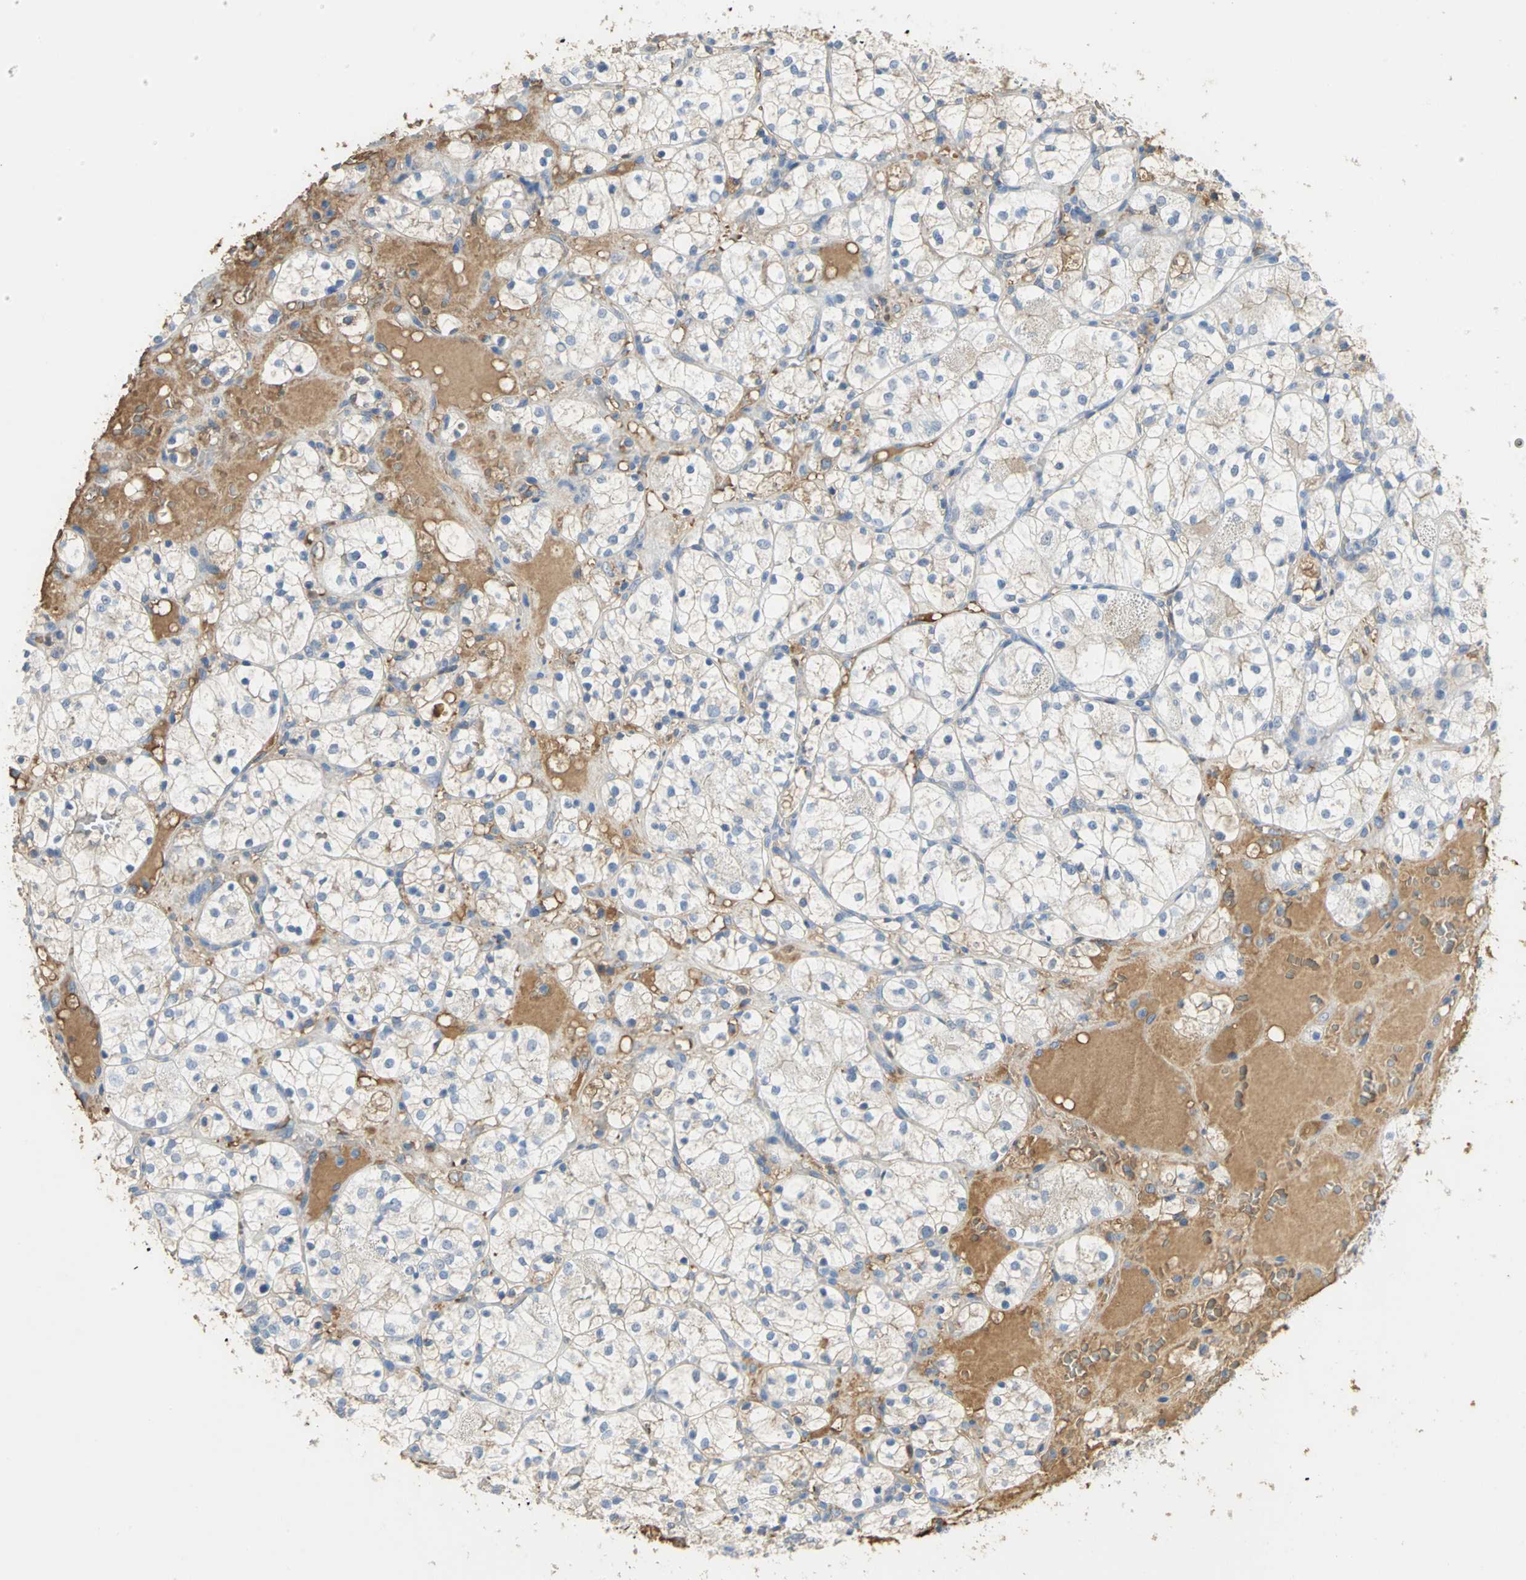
{"staining": {"intensity": "moderate", "quantity": "25%-75%", "location": "cytoplasmic/membranous"}, "tissue": "renal cancer", "cell_type": "Tumor cells", "image_type": "cancer", "snomed": [{"axis": "morphology", "description": "Adenocarcinoma, NOS"}, {"axis": "topography", "description": "Kidney"}], "caption": "Immunohistochemical staining of renal cancer displays medium levels of moderate cytoplasmic/membranous expression in approximately 25%-75% of tumor cells.", "gene": "GYG2", "patient": {"sex": "female", "age": 60}}